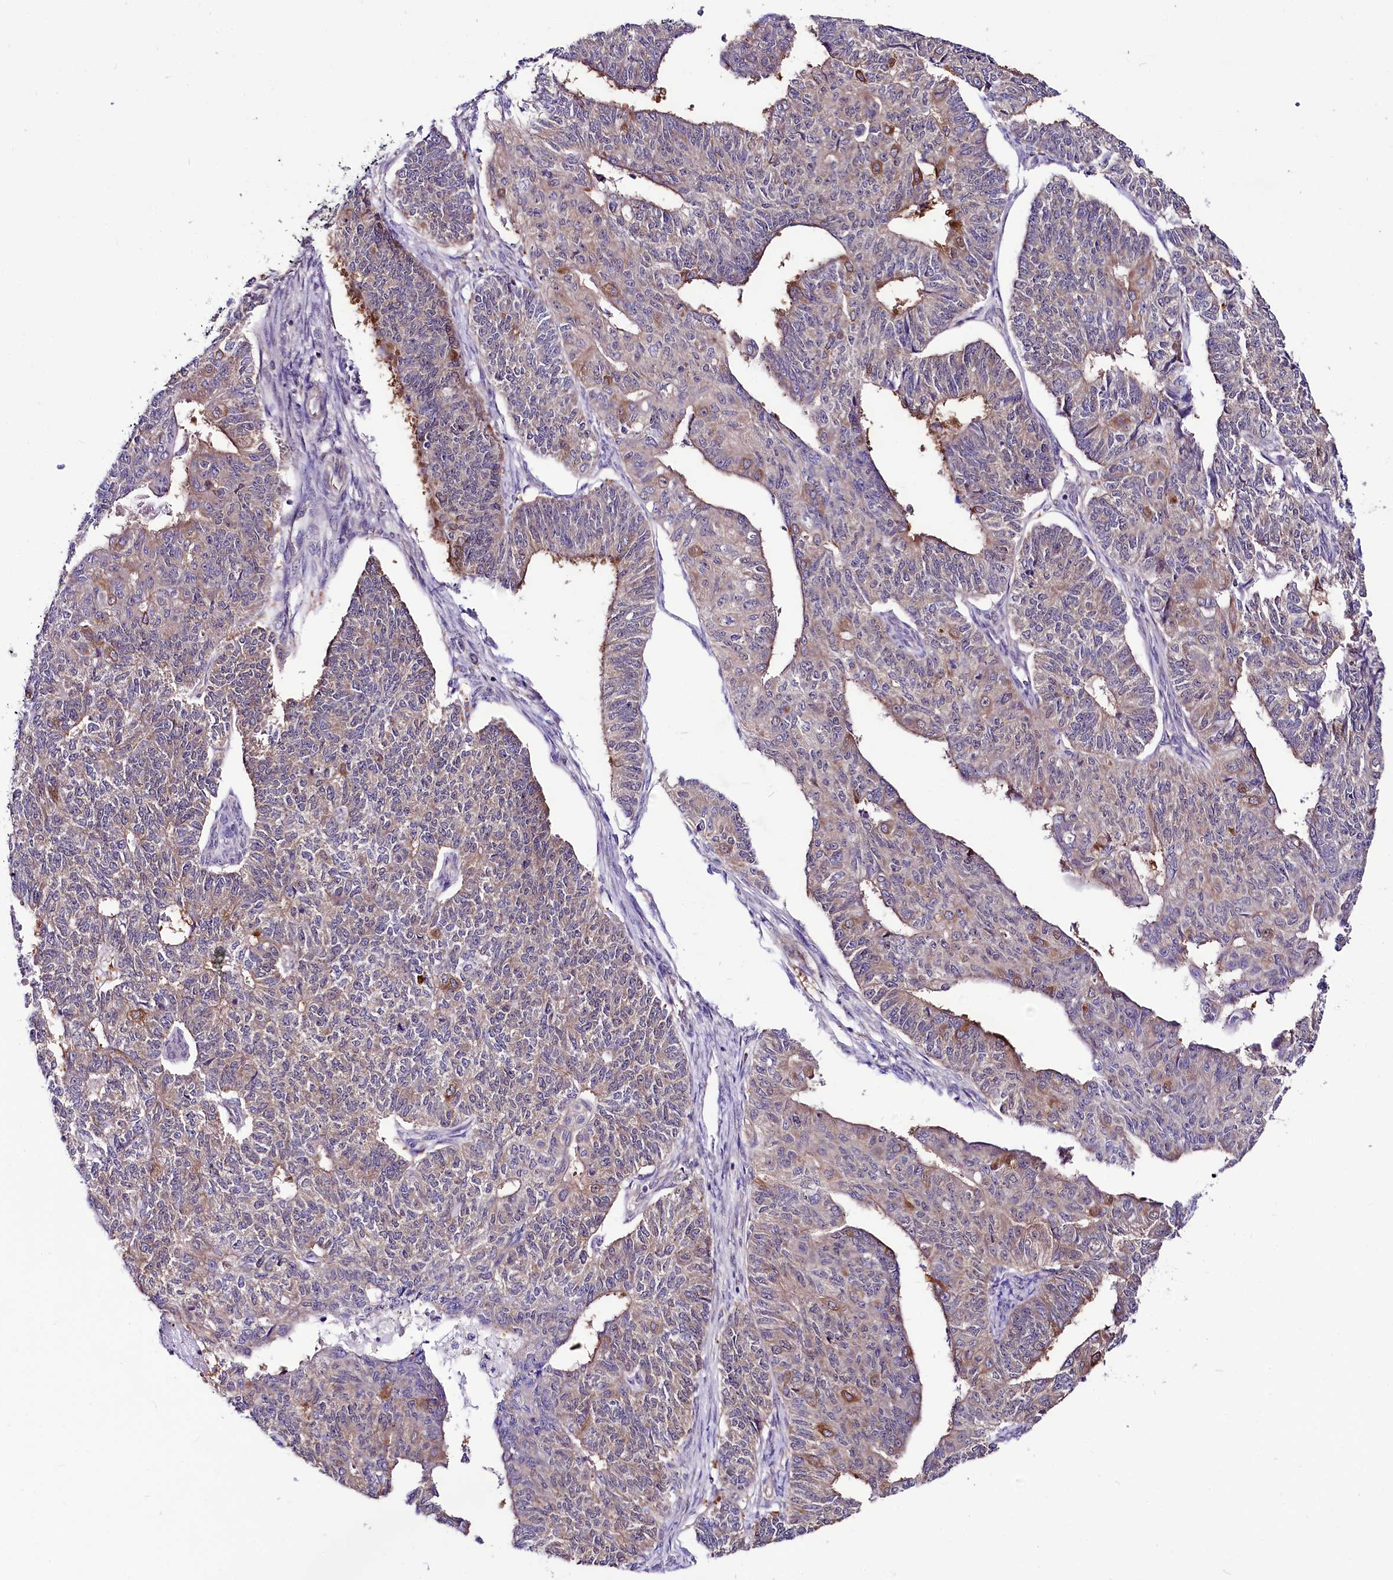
{"staining": {"intensity": "weak", "quantity": "<25%", "location": "cytoplasmic/membranous"}, "tissue": "endometrial cancer", "cell_type": "Tumor cells", "image_type": "cancer", "snomed": [{"axis": "morphology", "description": "Adenocarcinoma, NOS"}, {"axis": "topography", "description": "Endometrium"}], "caption": "Image shows no significant protein positivity in tumor cells of endometrial cancer (adenocarcinoma).", "gene": "ABHD5", "patient": {"sex": "female", "age": 32}}